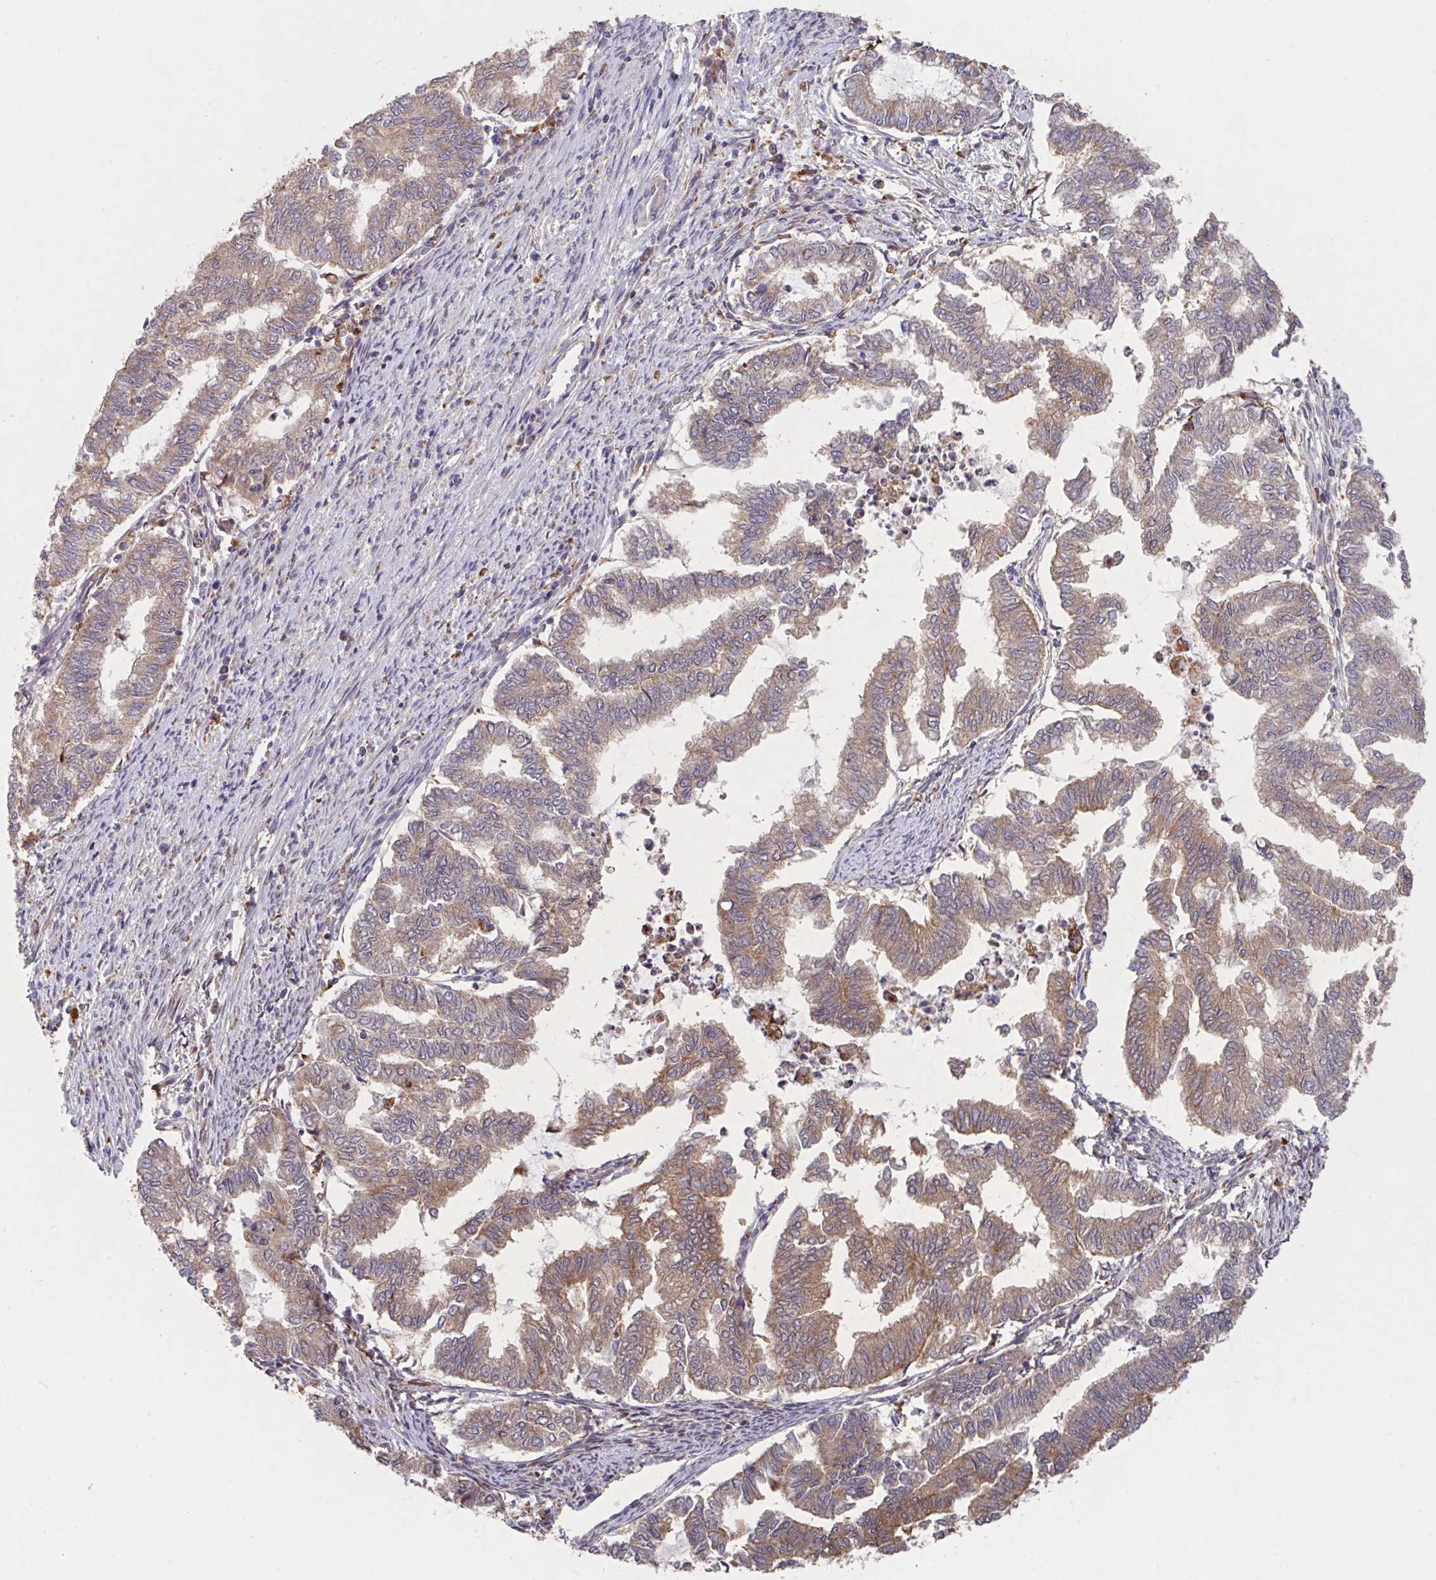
{"staining": {"intensity": "moderate", "quantity": ">75%", "location": "cytoplasmic/membranous"}, "tissue": "endometrial cancer", "cell_type": "Tumor cells", "image_type": "cancer", "snomed": [{"axis": "morphology", "description": "Adenocarcinoma, NOS"}, {"axis": "topography", "description": "Endometrium"}], "caption": "Immunohistochemical staining of endometrial cancer demonstrates medium levels of moderate cytoplasmic/membranous protein expression in approximately >75% of tumor cells.", "gene": "TRIM14", "patient": {"sex": "female", "age": 79}}